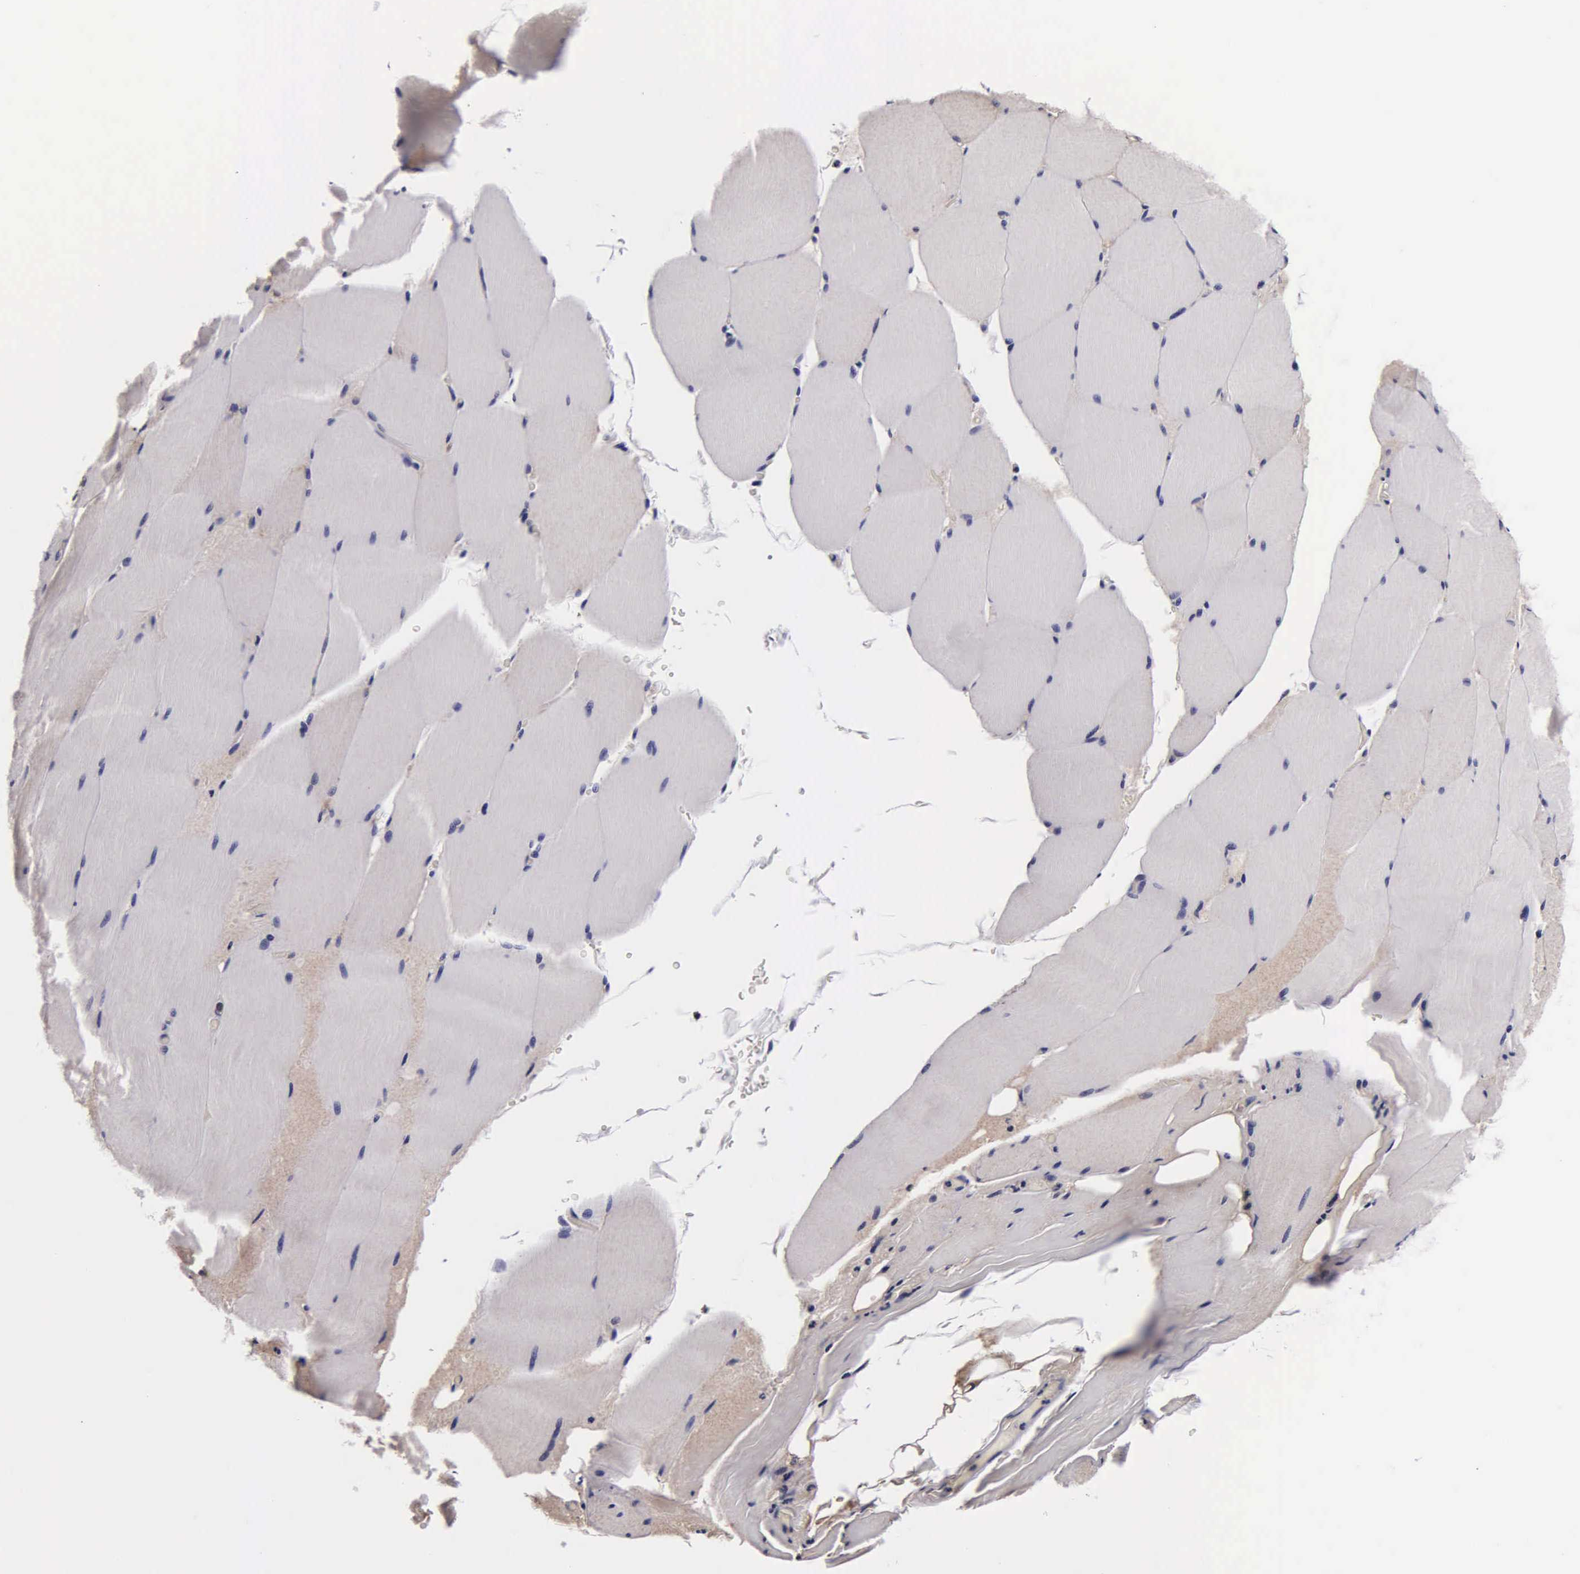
{"staining": {"intensity": "negative", "quantity": "none", "location": "none"}, "tissue": "skeletal muscle", "cell_type": "Myocytes", "image_type": "normal", "snomed": [{"axis": "morphology", "description": "Normal tissue, NOS"}, {"axis": "topography", "description": "Skeletal muscle"}], "caption": "Human skeletal muscle stained for a protein using immunohistochemistry (IHC) displays no staining in myocytes.", "gene": "PSMA3", "patient": {"sex": "male", "age": 71}}